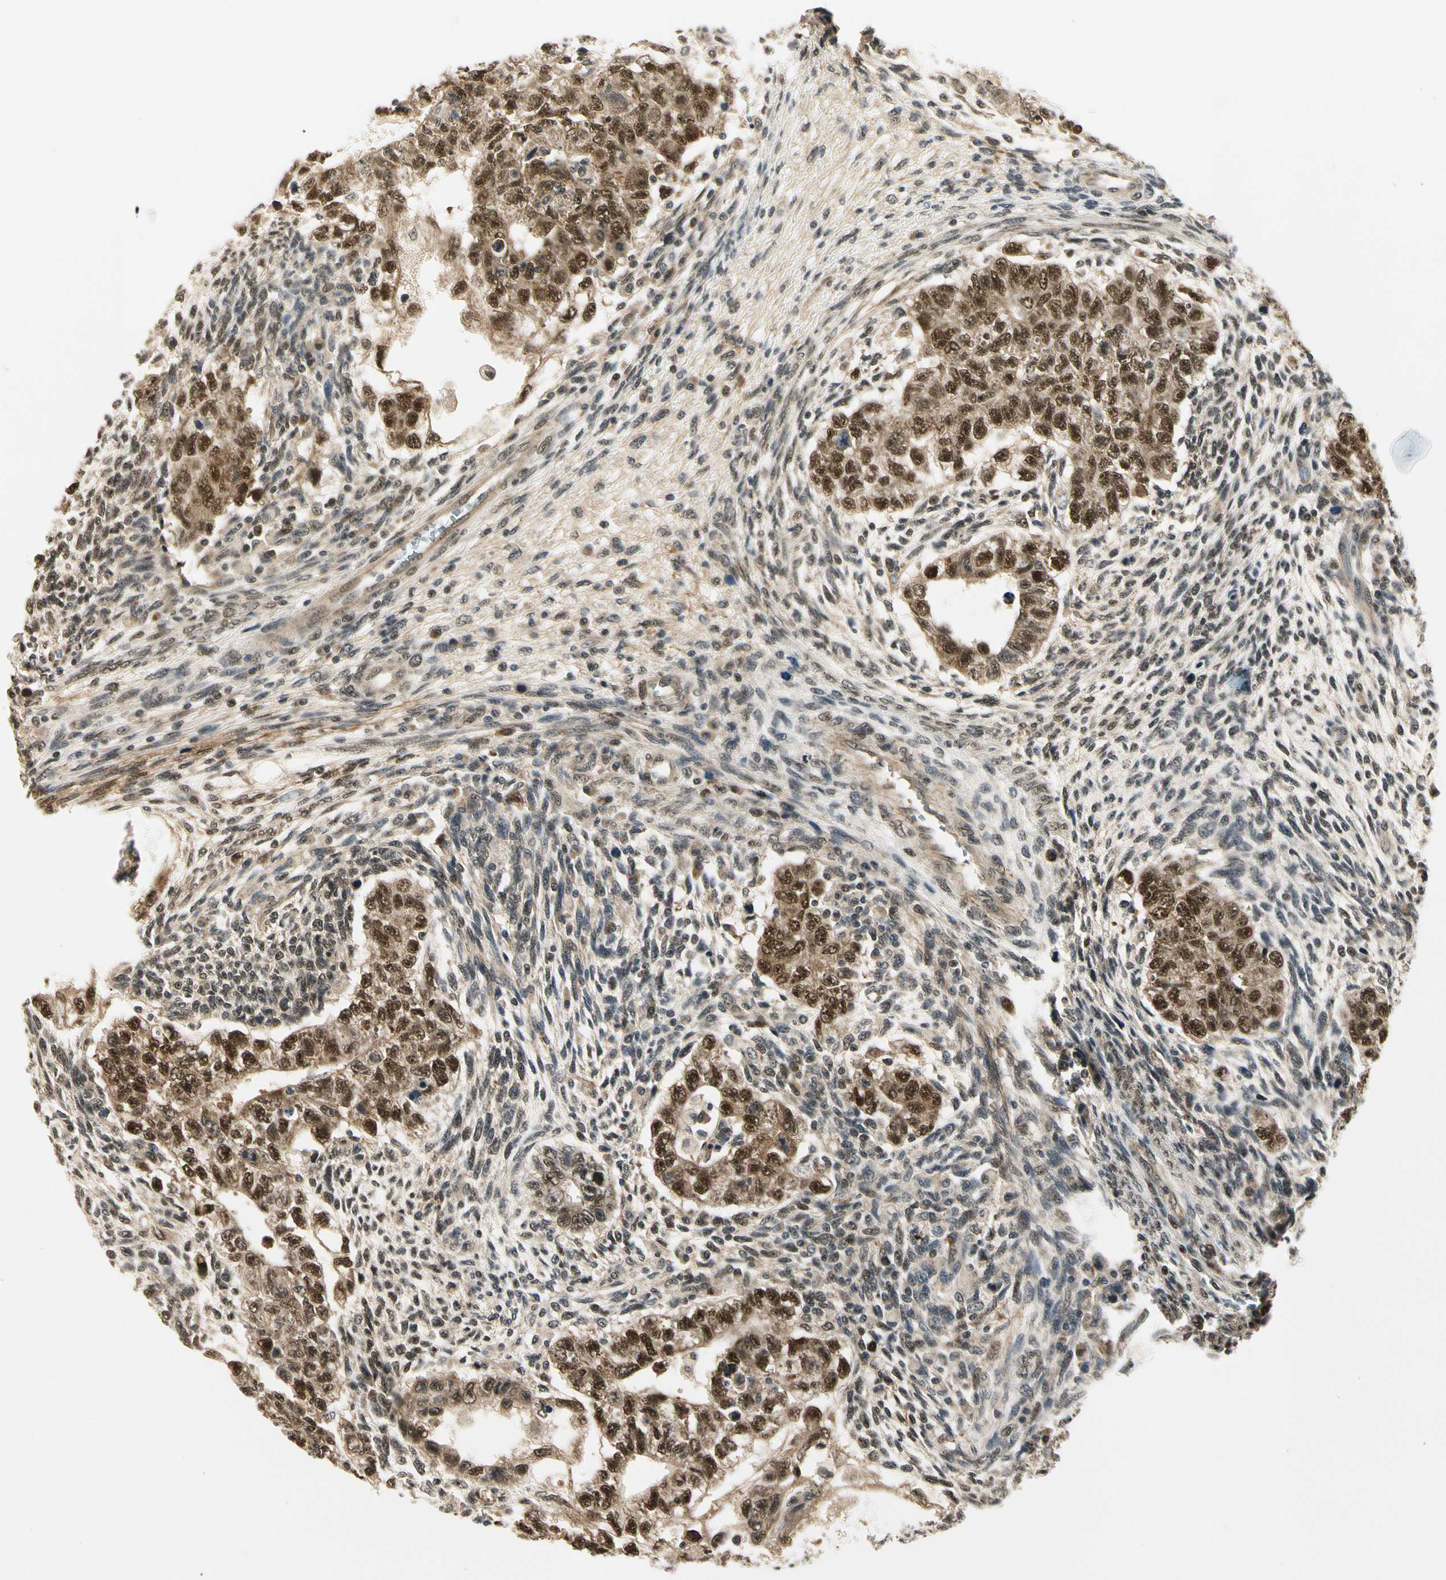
{"staining": {"intensity": "strong", "quantity": ">75%", "location": "cytoplasmic/membranous,nuclear"}, "tissue": "testis cancer", "cell_type": "Tumor cells", "image_type": "cancer", "snomed": [{"axis": "morphology", "description": "Normal tissue, NOS"}, {"axis": "morphology", "description": "Carcinoma, Embryonal, NOS"}, {"axis": "topography", "description": "Testis"}], "caption": "A photomicrograph of testis cancer (embryonal carcinoma) stained for a protein demonstrates strong cytoplasmic/membranous and nuclear brown staining in tumor cells.", "gene": "PDK2", "patient": {"sex": "male", "age": 36}}